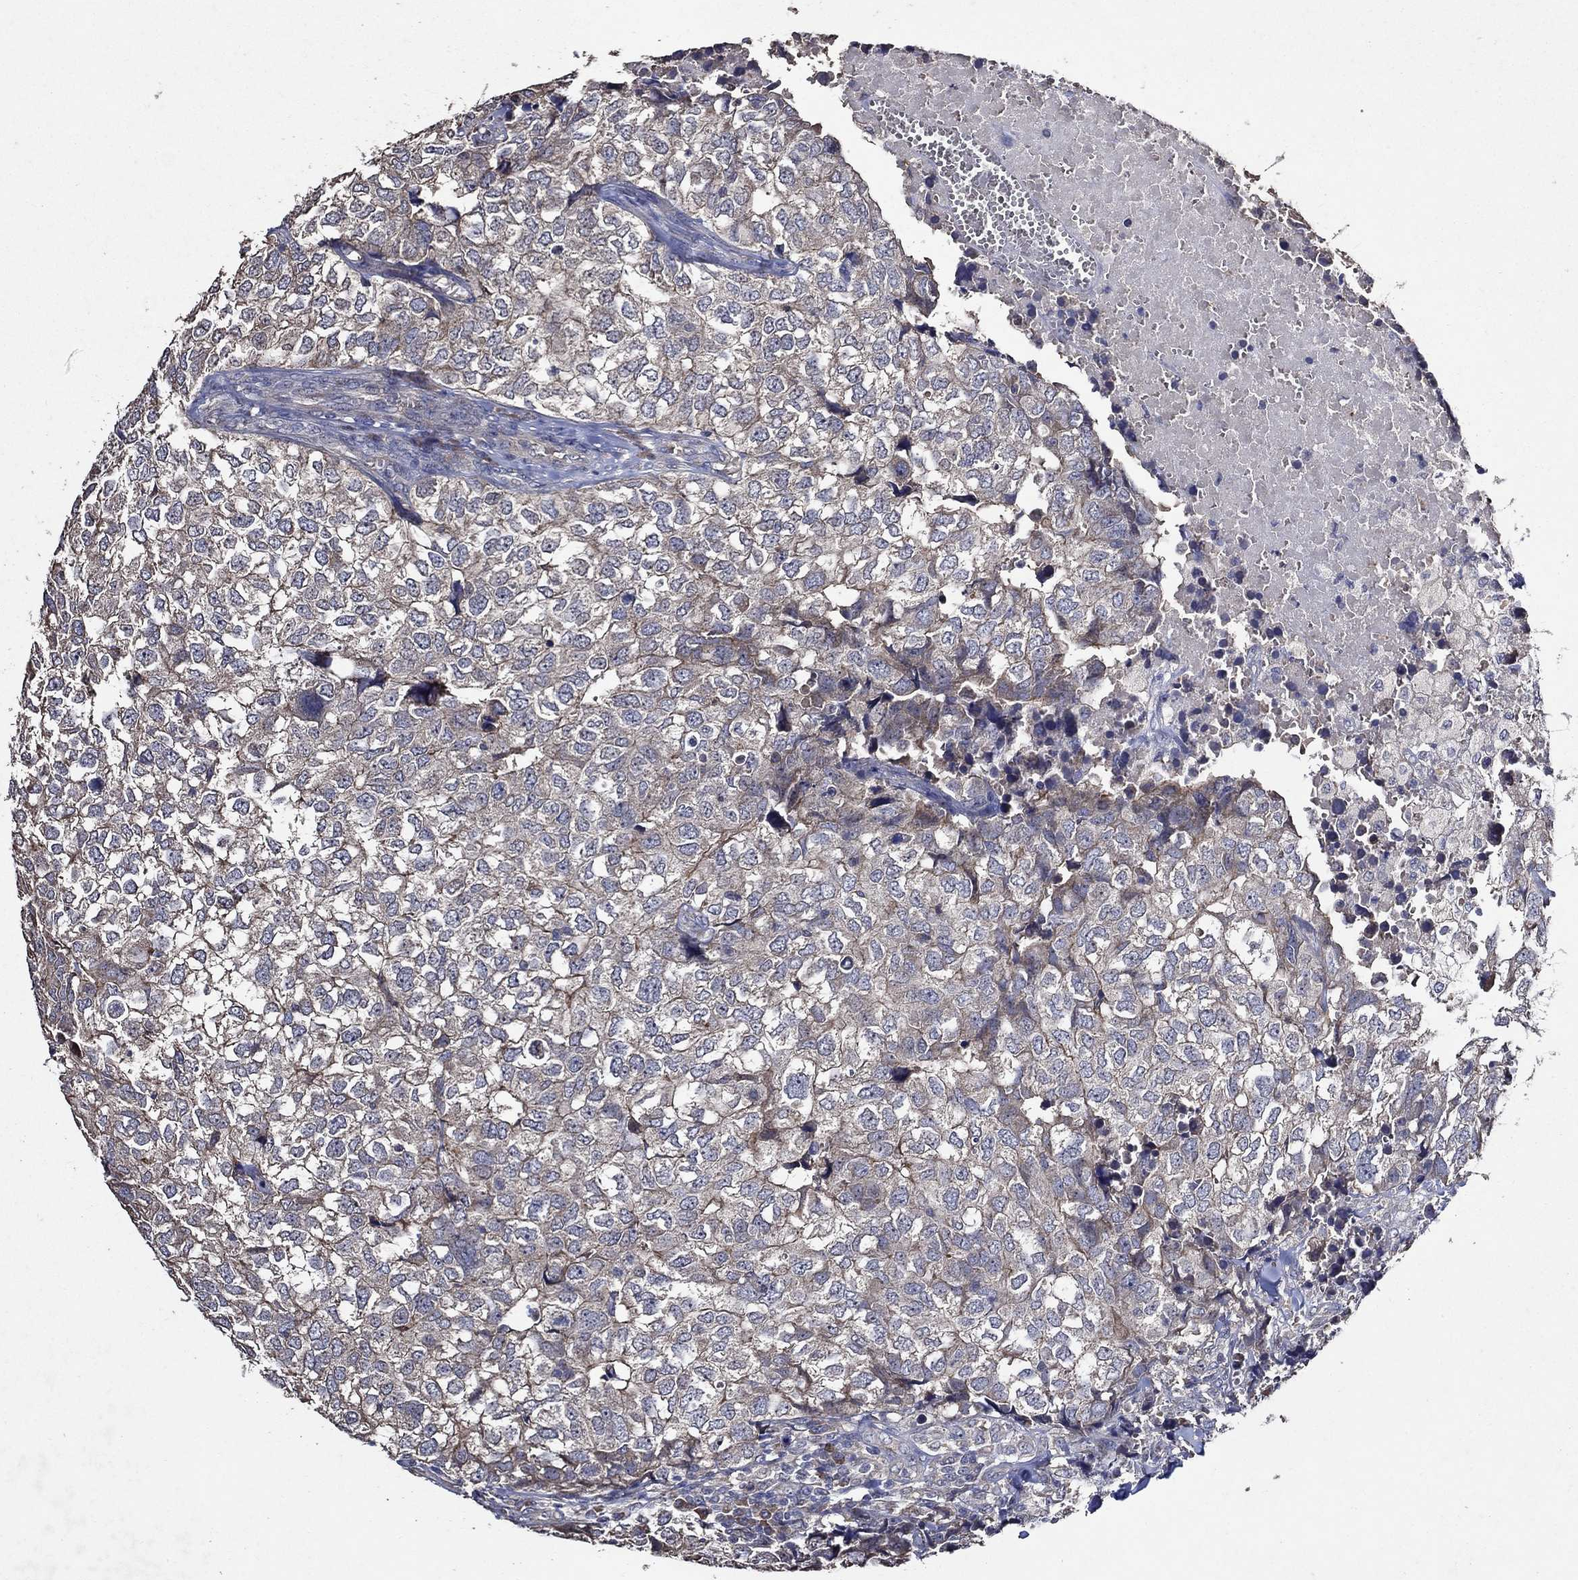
{"staining": {"intensity": "weak", "quantity": "25%-75%", "location": "cytoplasmic/membranous"}, "tissue": "breast cancer", "cell_type": "Tumor cells", "image_type": "cancer", "snomed": [{"axis": "morphology", "description": "Duct carcinoma"}, {"axis": "topography", "description": "Breast"}], "caption": "Breast intraductal carcinoma was stained to show a protein in brown. There is low levels of weak cytoplasmic/membranous positivity in about 25%-75% of tumor cells.", "gene": "HAP1", "patient": {"sex": "female", "age": 30}}